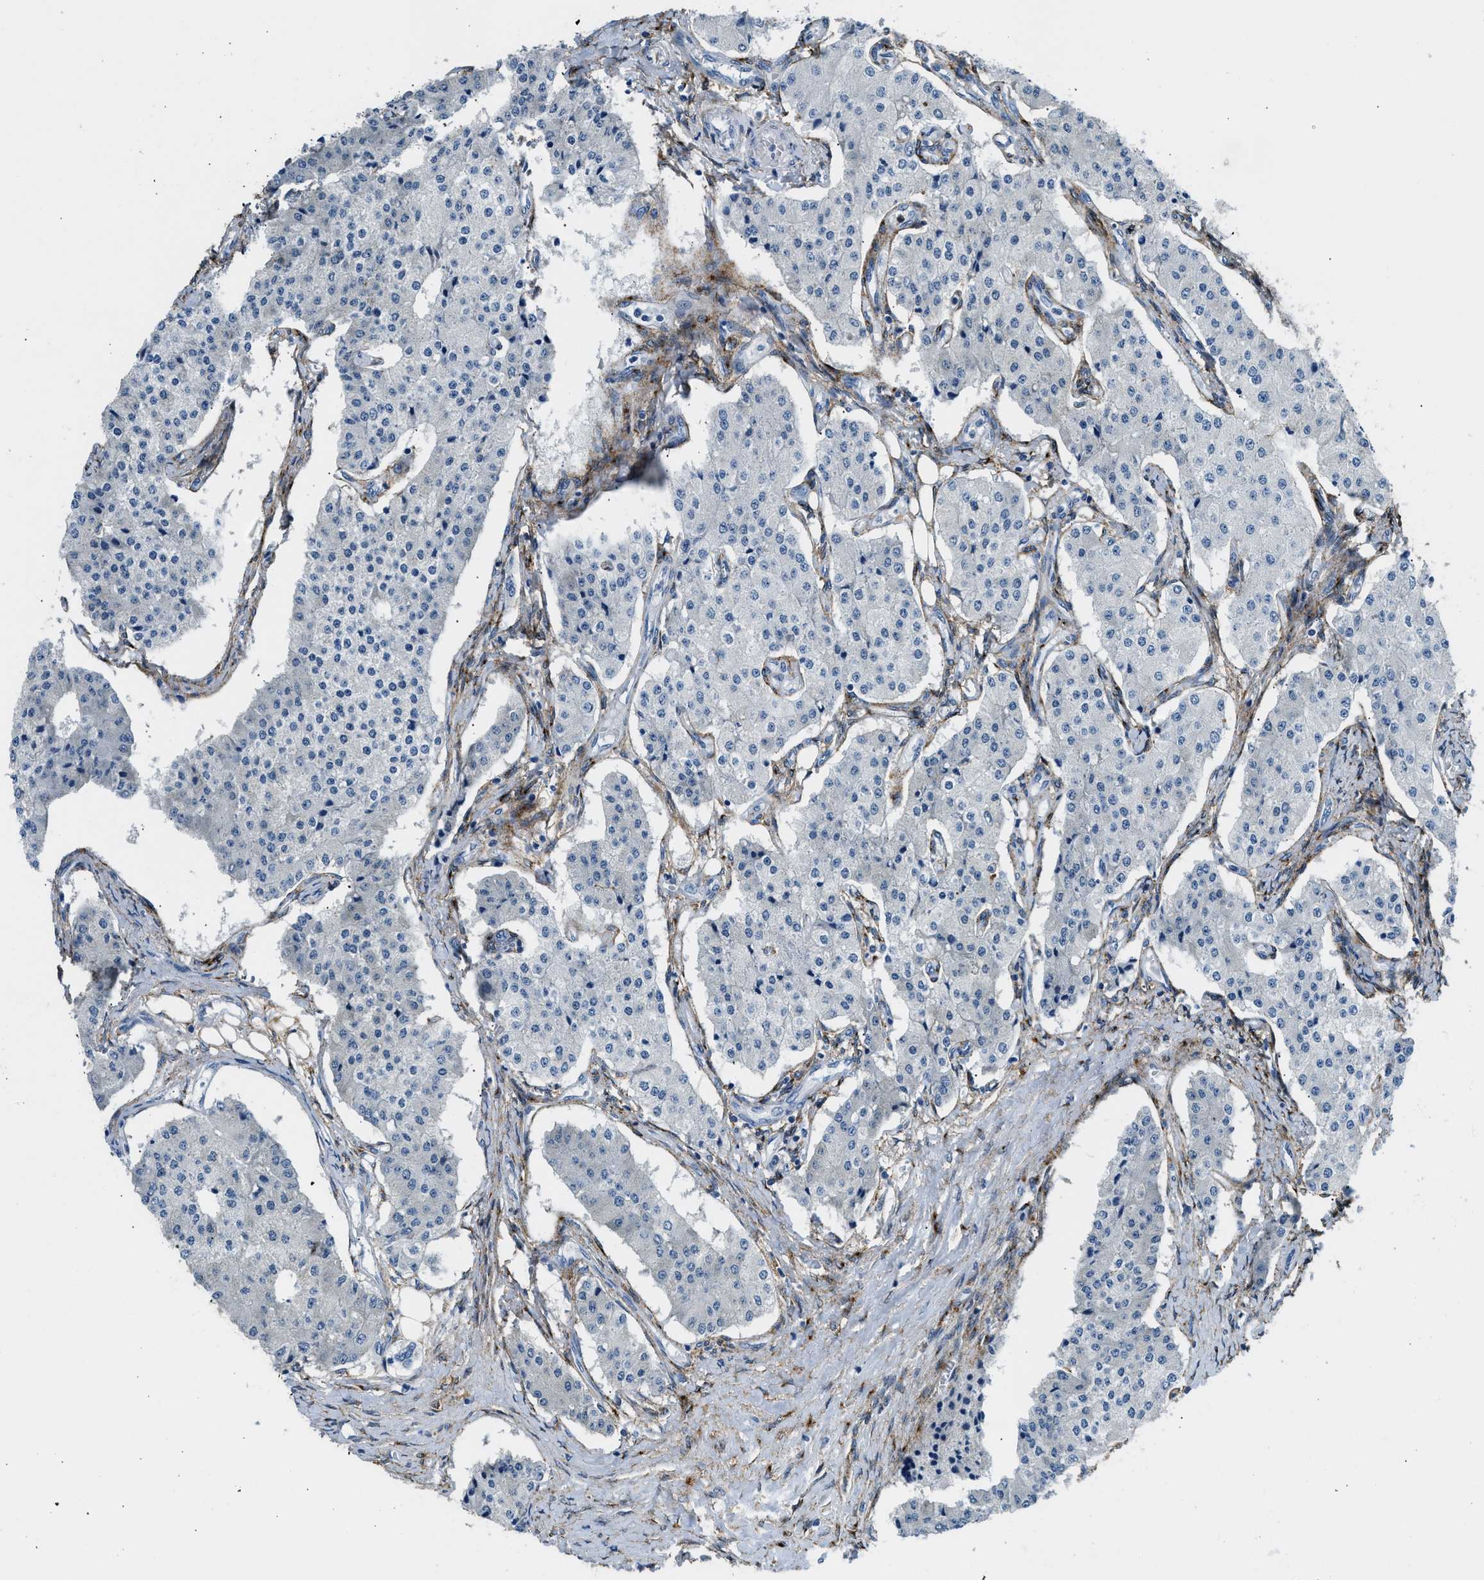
{"staining": {"intensity": "negative", "quantity": "none", "location": "none"}, "tissue": "carcinoid", "cell_type": "Tumor cells", "image_type": "cancer", "snomed": [{"axis": "morphology", "description": "Carcinoid, malignant, NOS"}, {"axis": "topography", "description": "Colon"}], "caption": "This is an immunohistochemistry (IHC) photomicrograph of human carcinoid (malignant). There is no positivity in tumor cells.", "gene": "LRP1", "patient": {"sex": "female", "age": 52}}